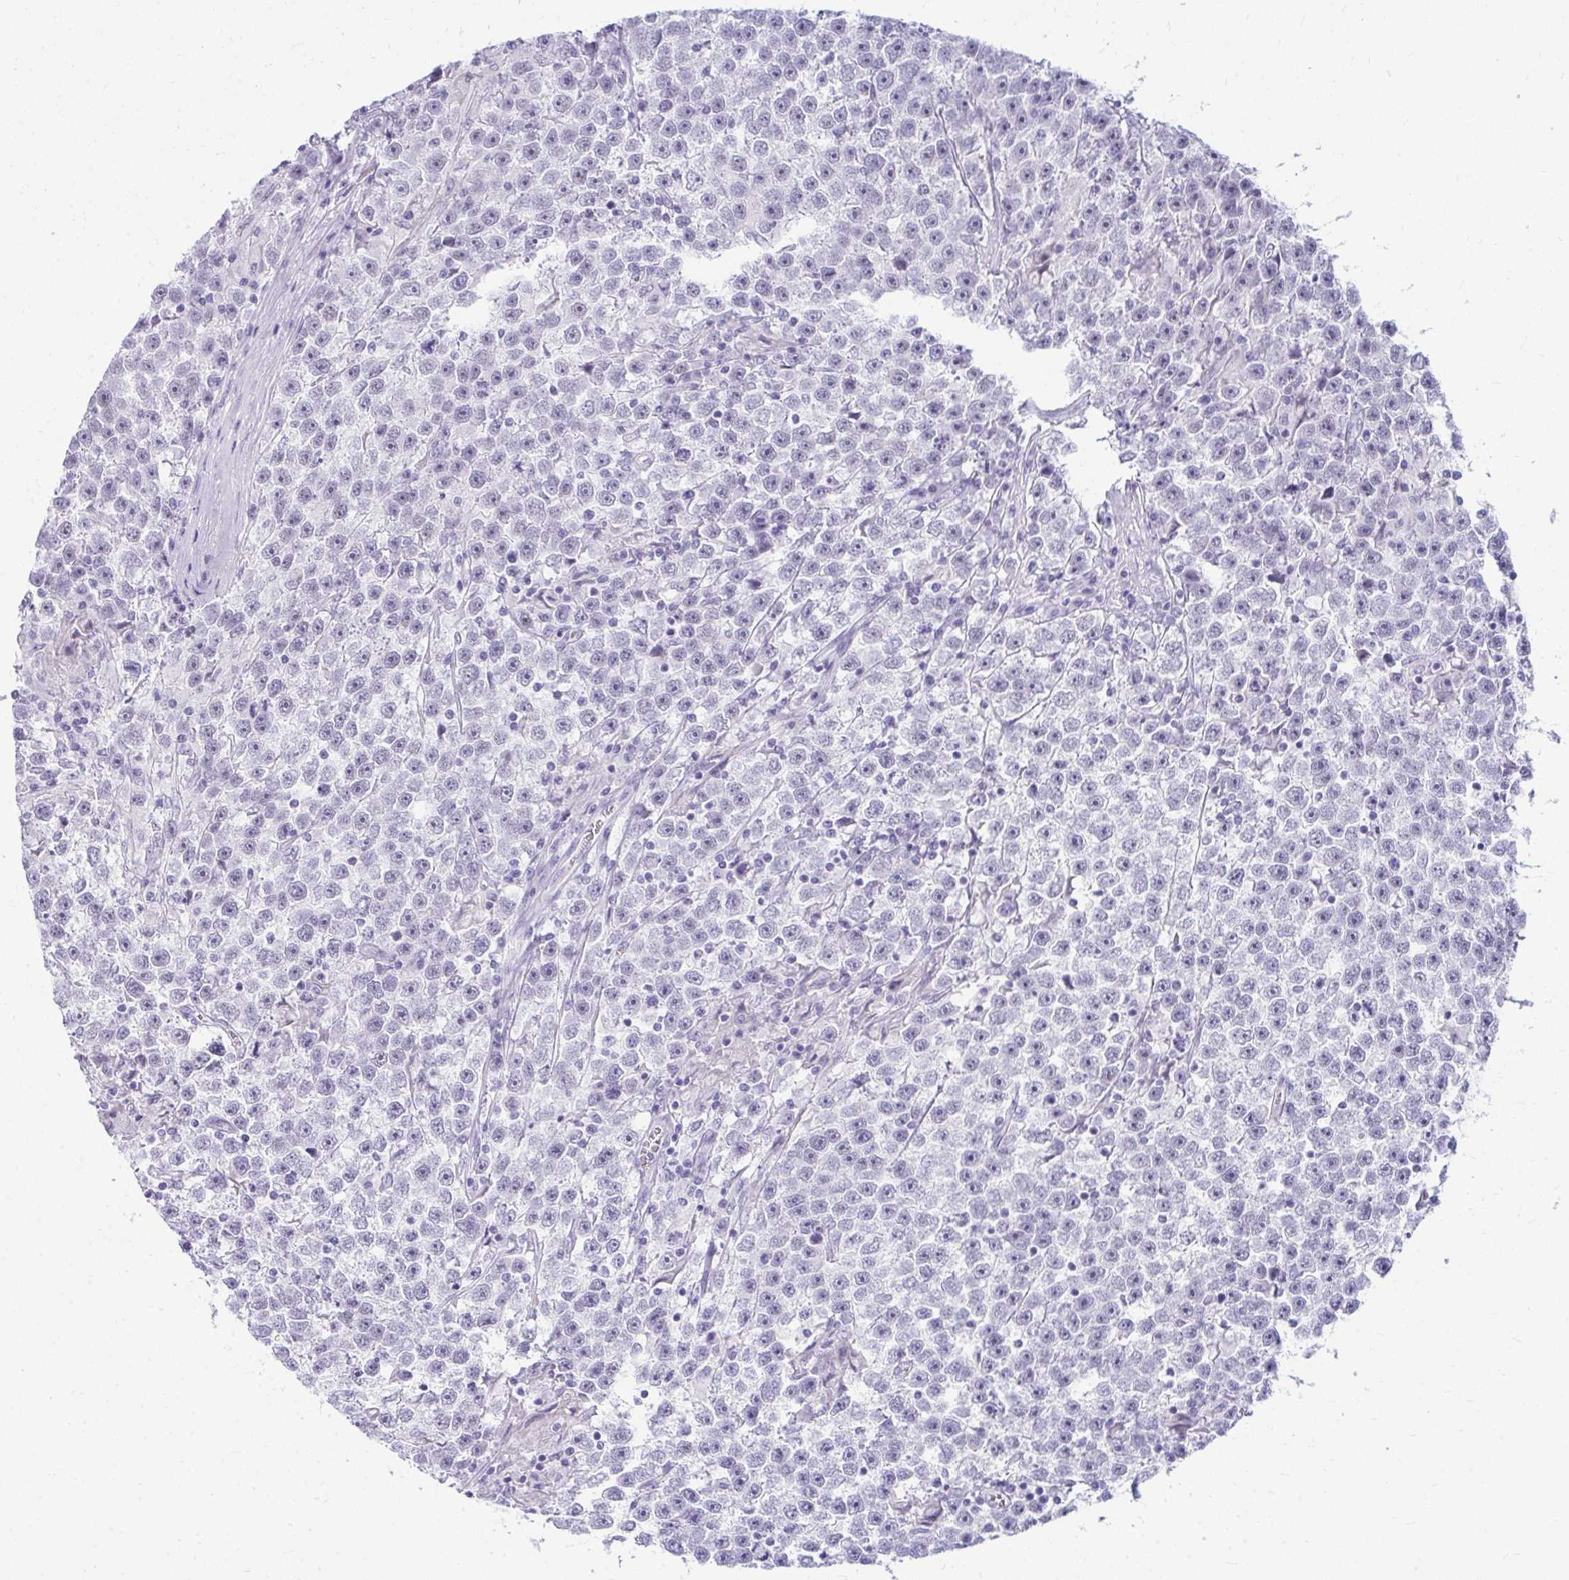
{"staining": {"intensity": "negative", "quantity": "none", "location": "none"}, "tissue": "testis cancer", "cell_type": "Tumor cells", "image_type": "cancer", "snomed": [{"axis": "morphology", "description": "Seminoma, NOS"}, {"axis": "topography", "description": "Testis"}], "caption": "Immunohistochemistry histopathology image of neoplastic tissue: human testis cancer (seminoma) stained with DAB (3,3'-diaminobenzidine) displays no significant protein expression in tumor cells.", "gene": "OR5F1", "patient": {"sex": "male", "age": 31}}